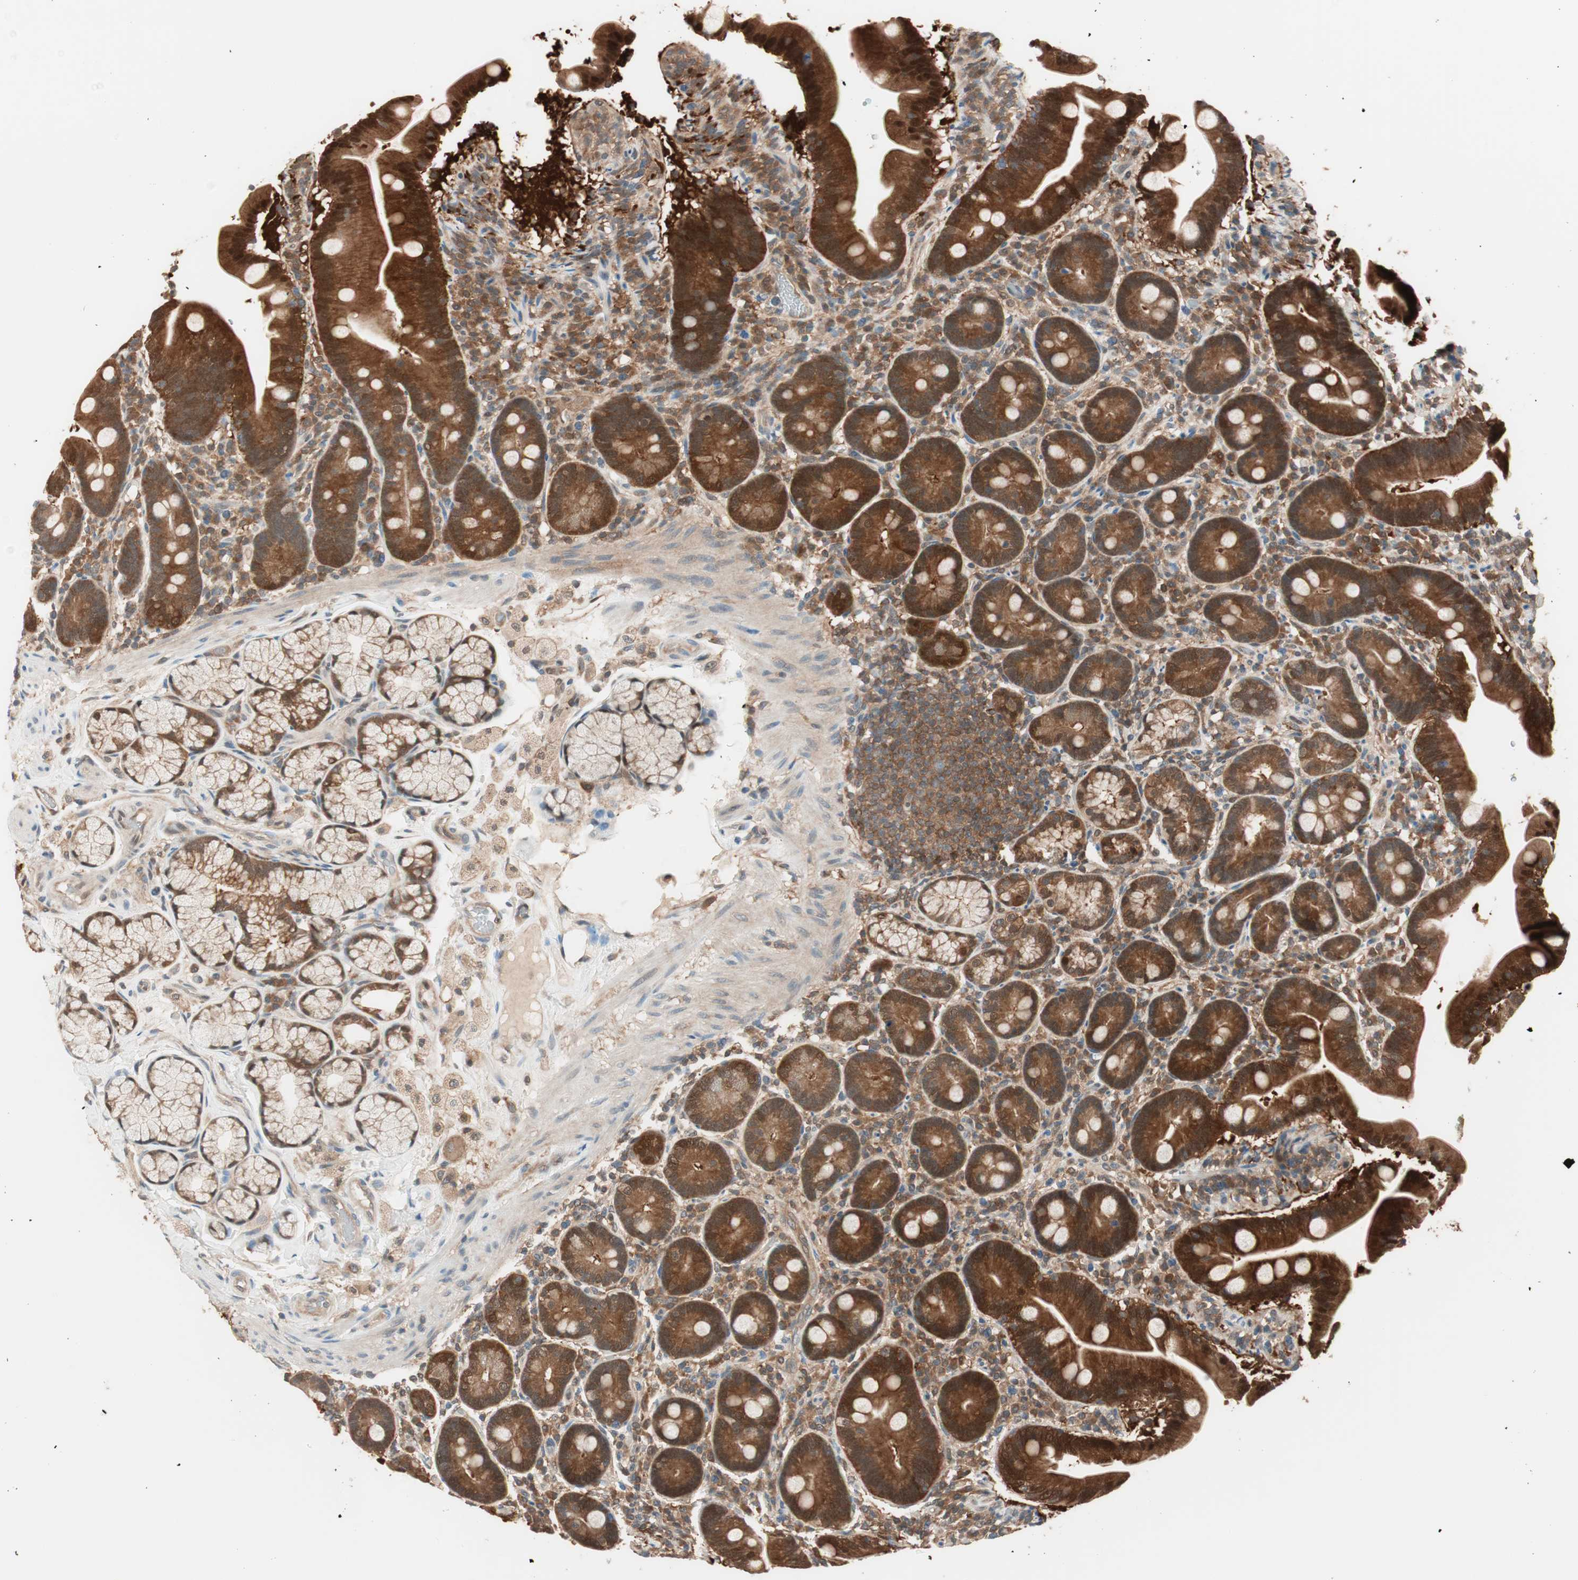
{"staining": {"intensity": "strong", "quantity": ">75%", "location": "cytoplasmic/membranous"}, "tissue": "duodenum", "cell_type": "Glandular cells", "image_type": "normal", "snomed": [{"axis": "morphology", "description": "Normal tissue, NOS"}, {"axis": "topography", "description": "Duodenum"}], "caption": "The image reveals a brown stain indicating the presence of a protein in the cytoplasmic/membranous of glandular cells in duodenum.", "gene": "GALT", "patient": {"sex": "male", "age": 54}}